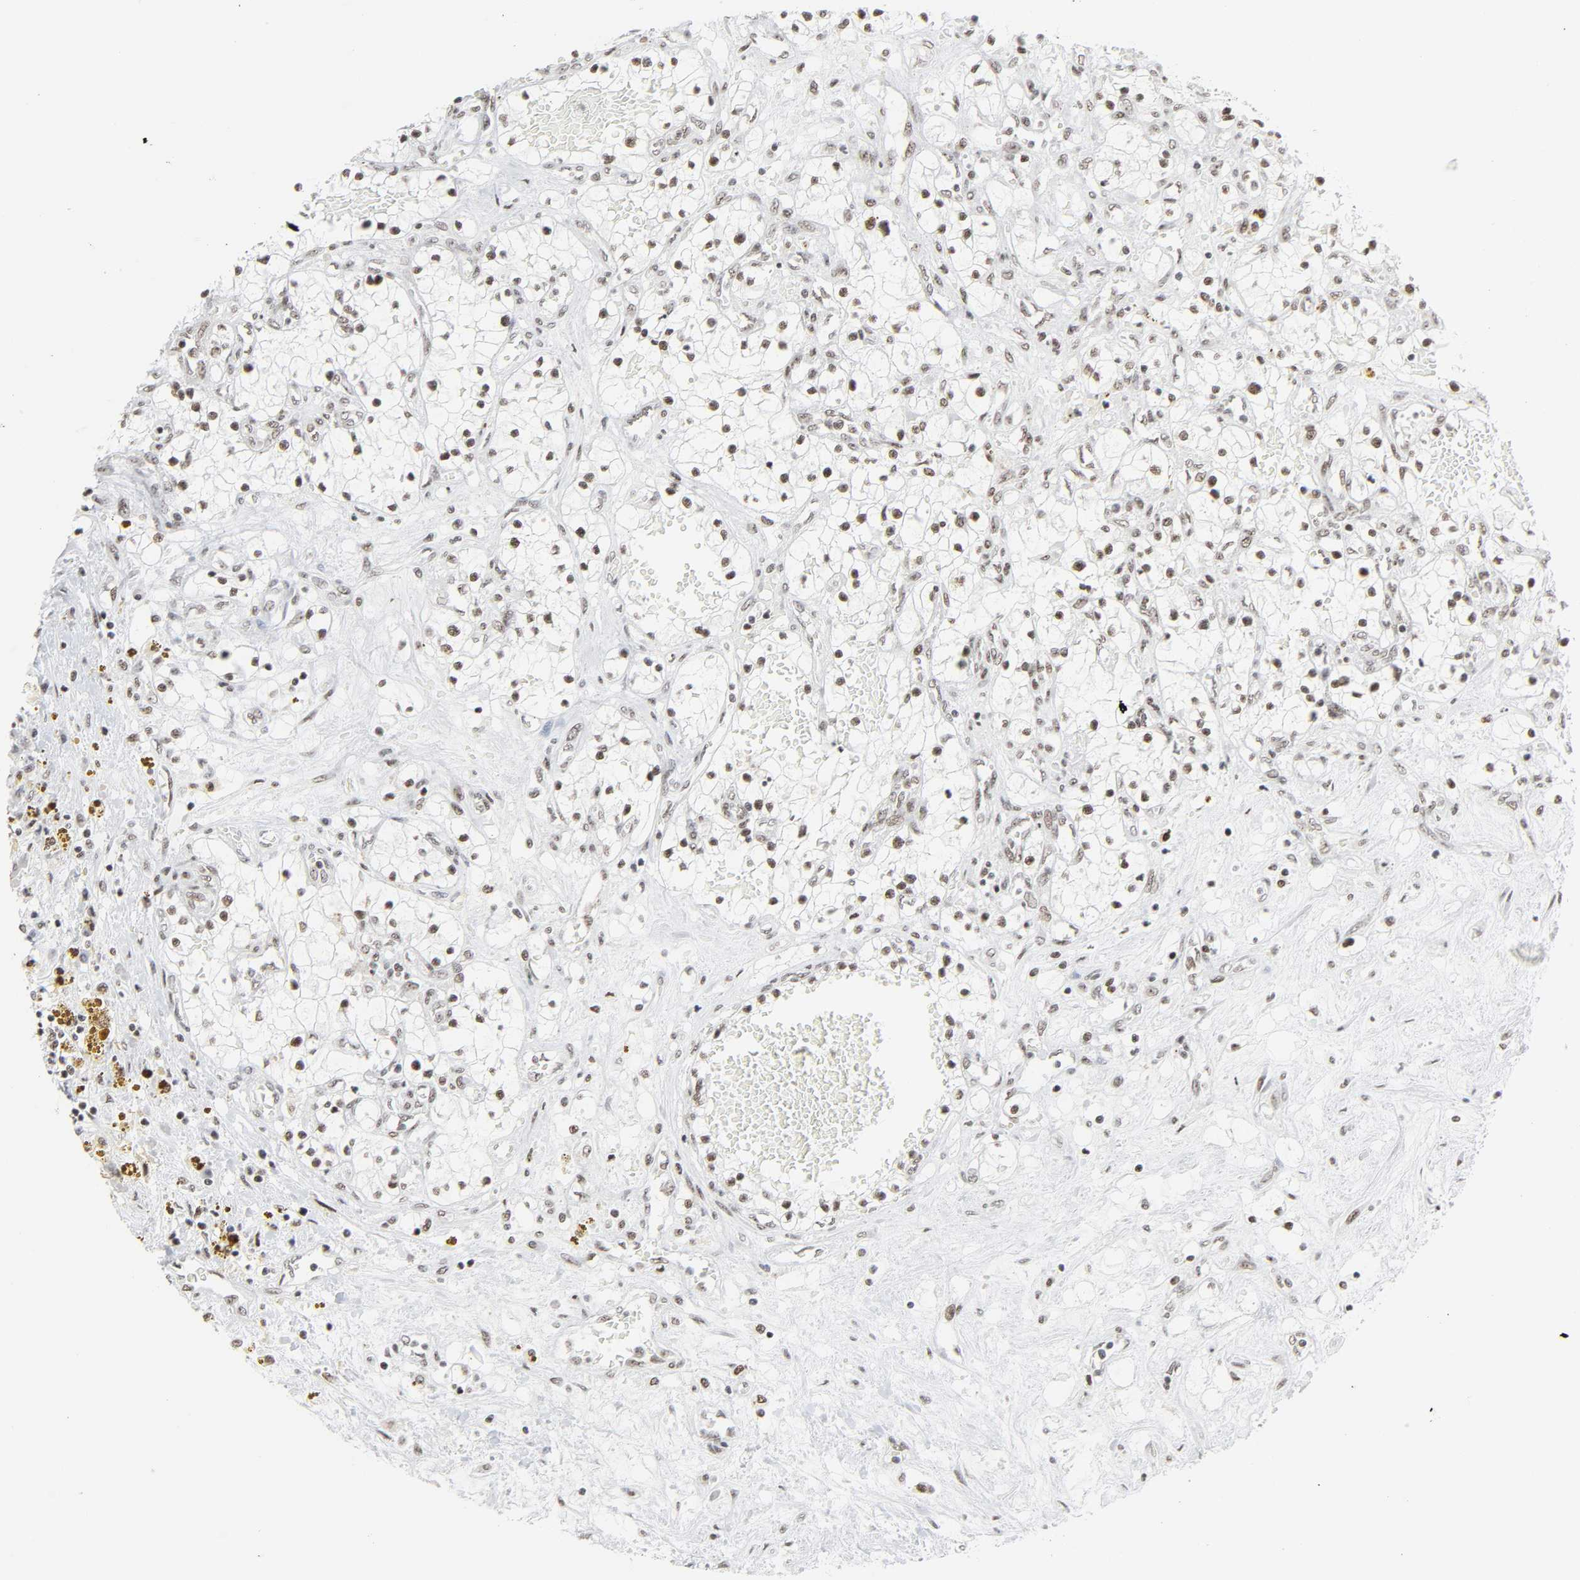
{"staining": {"intensity": "moderate", "quantity": ">75%", "location": "nuclear"}, "tissue": "renal cancer", "cell_type": "Tumor cells", "image_type": "cancer", "snomed": [{"axis": "morphology", "description": "Adenocarcinoma, NOS"}, {"axis": "topography", "description": "Kidney"}], "caption": "High-power microscopy captured an IHC photomicrograph of renal adenocarcinoma, revealing moderate nuclear staining in about >75% of tumor cells.", "gene": "CDK7", "patient": {"sex": "male", "age": 68}}